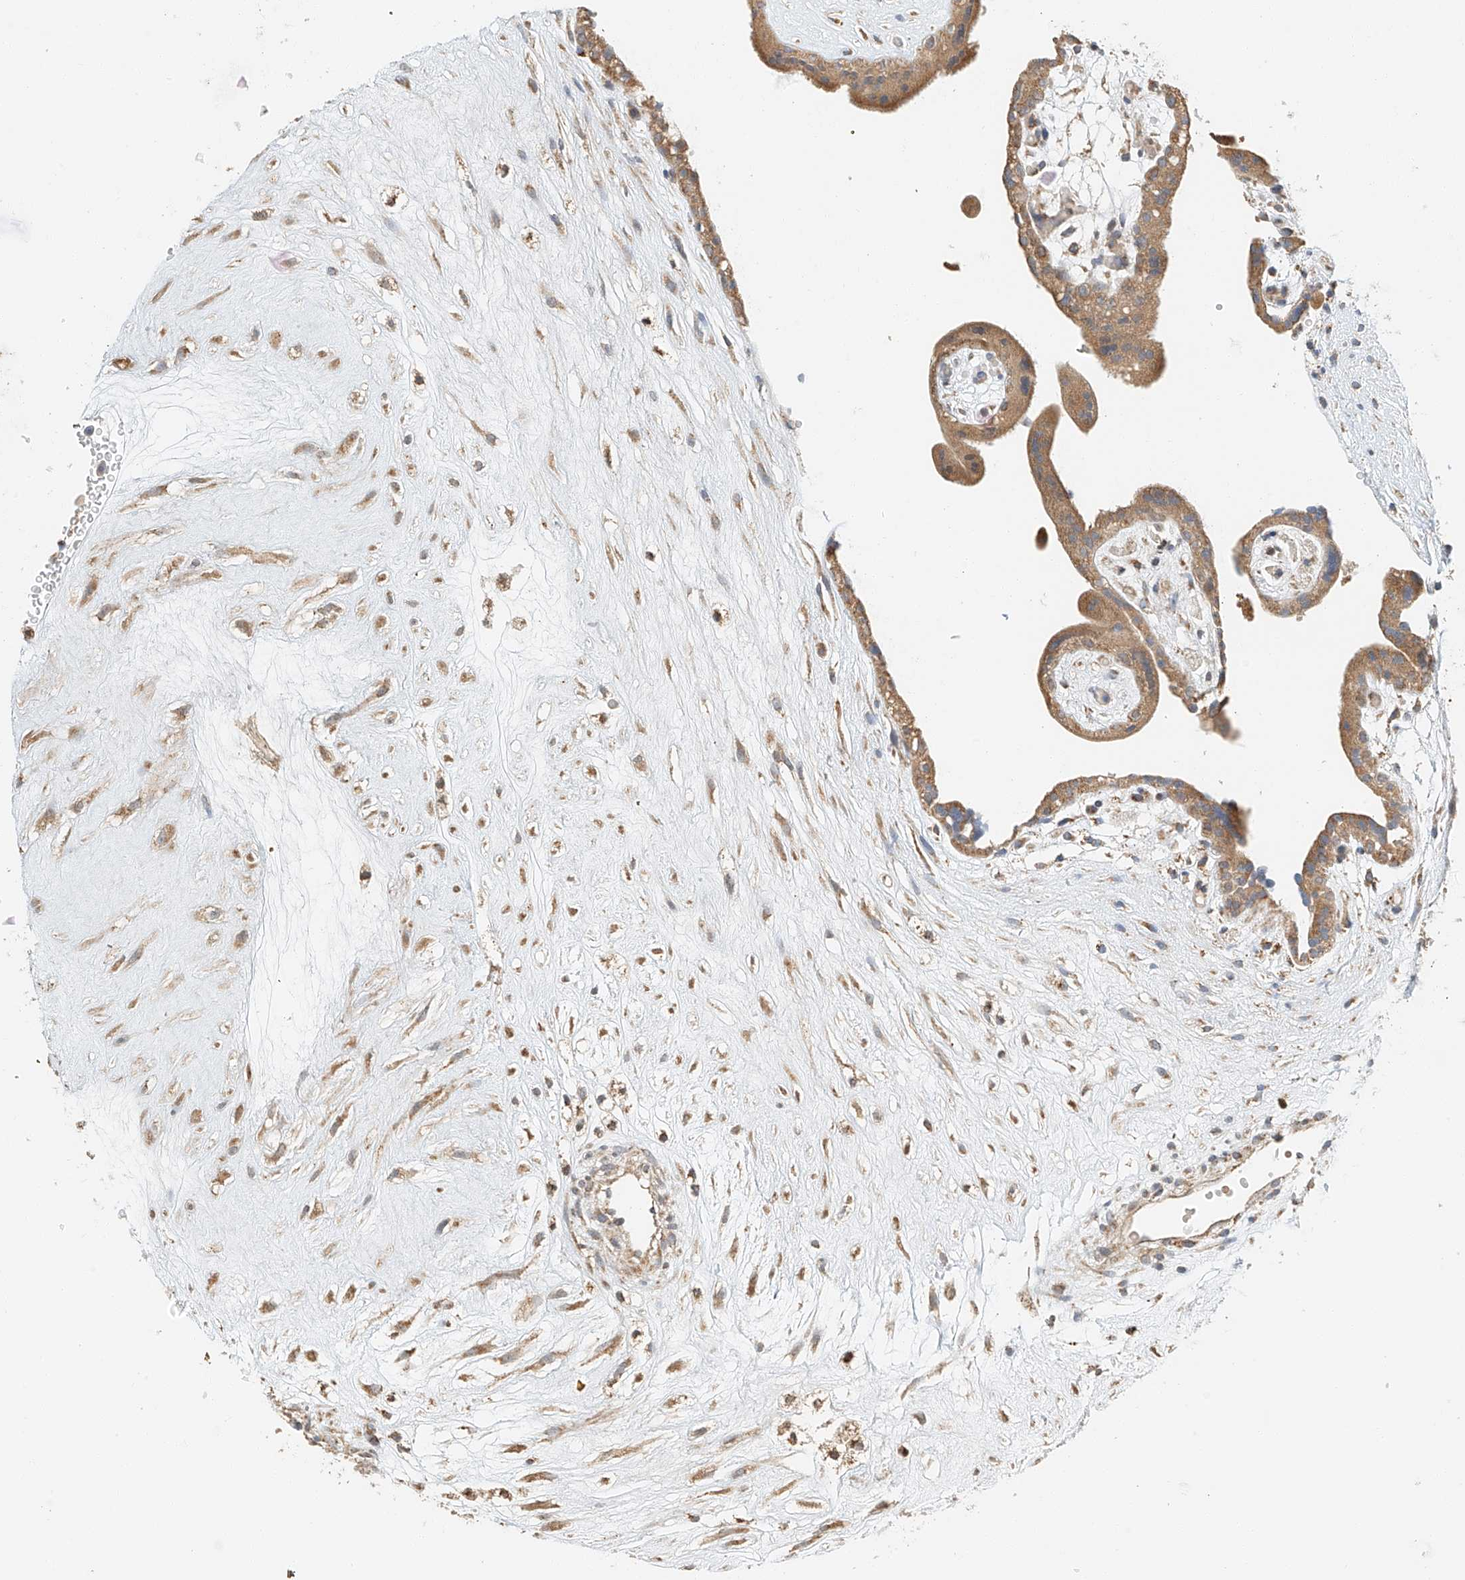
{"staining": {"intensity": "moderate", "quantity": ">75%", "location": "cytoplasmic/membranous"}, "tissue": "placenta", "cell_type": "Trophoblastic cells", "image_type": "normal", "snomed": [{"axis": "morphology", "description": "Normal tissue, NOS"}, {"axis": "topography", "description": "Placenta"}], "caption": "A histopathology image showing moderate cytoplasmic/membranous positivity in about >75% of trophoblastic cells in normal placenta, as visualized by brown immunohistochemical staining.", "gene": "YIPF7", "patient": {"sex": "female", "age": 18}}